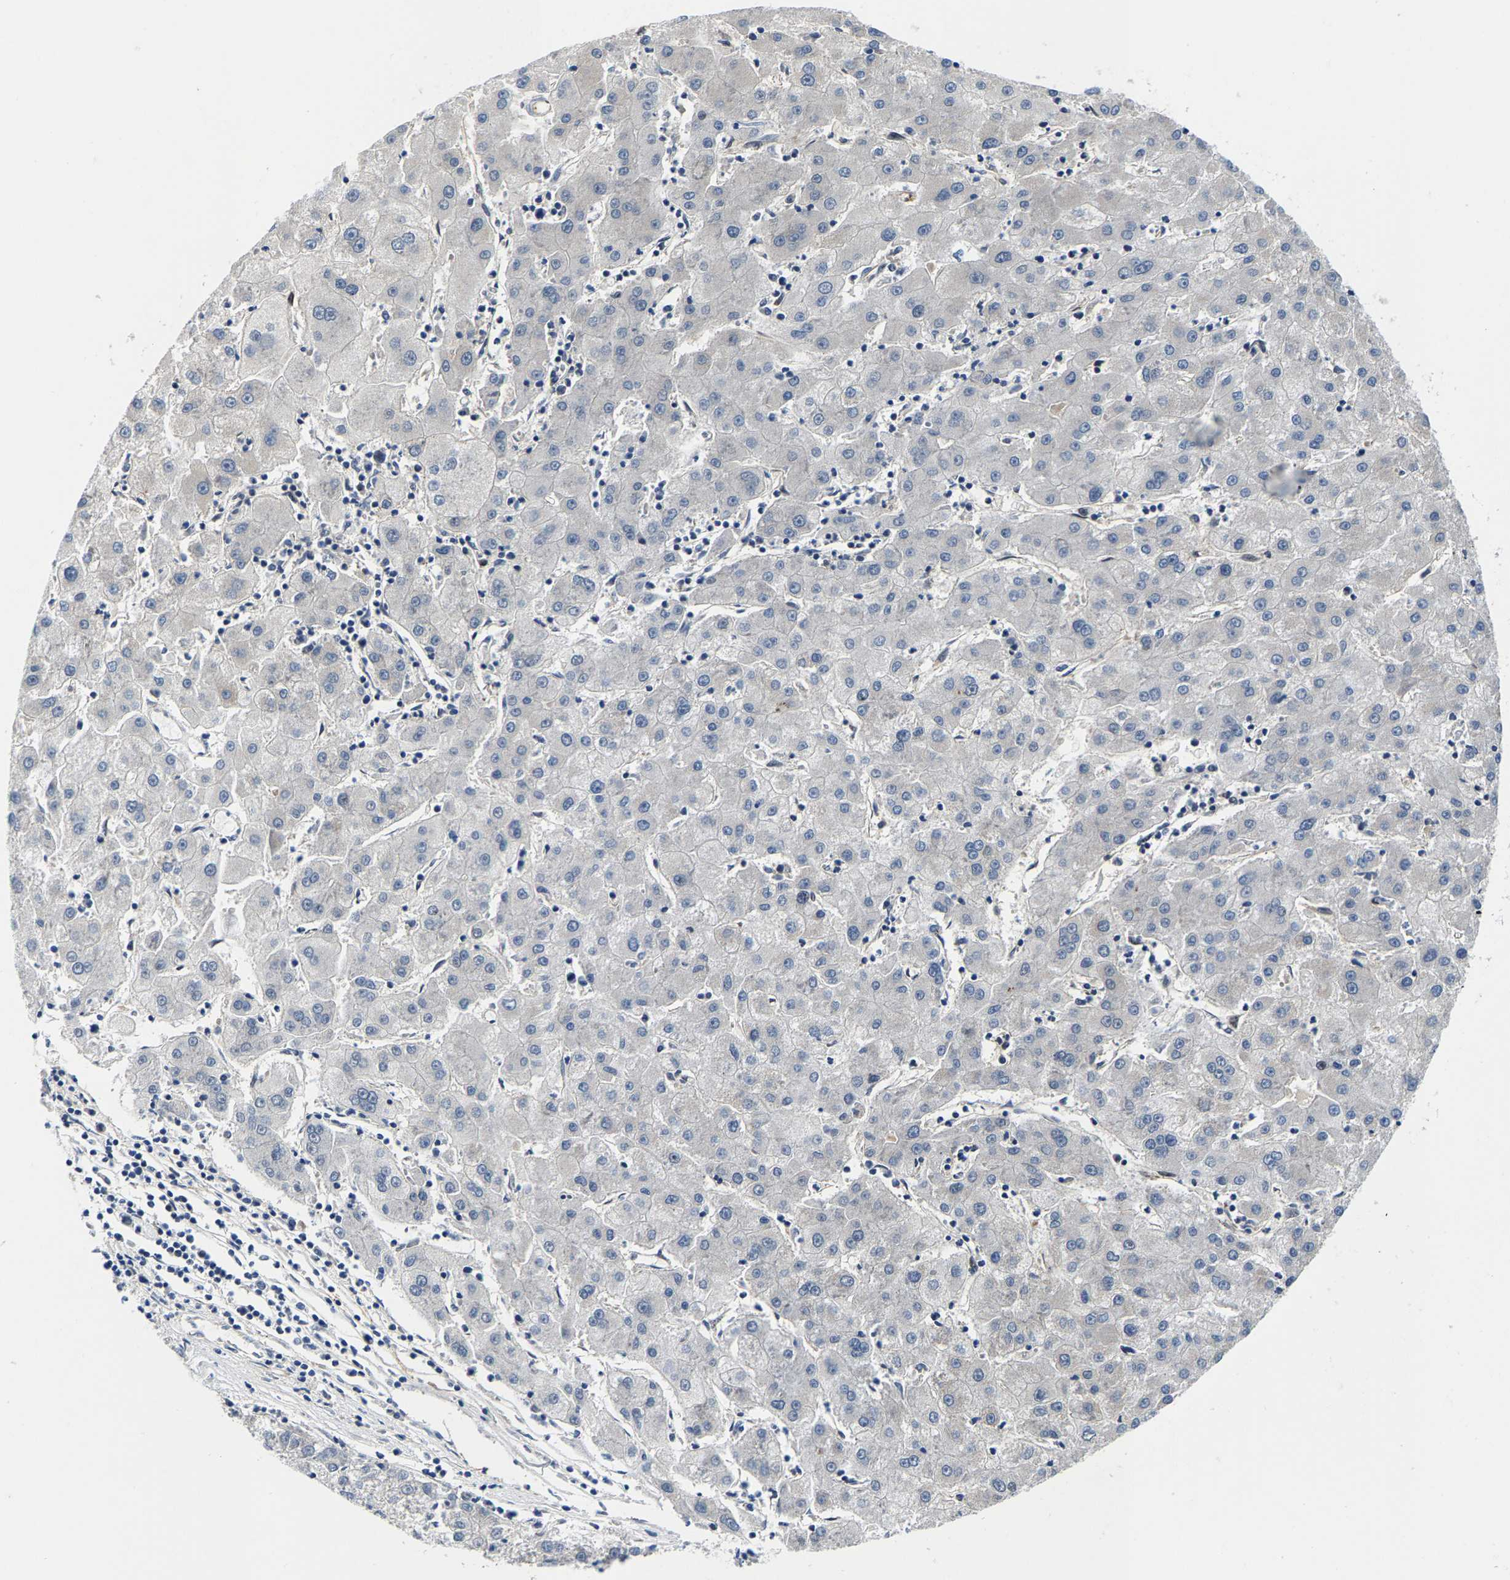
{"staining": {"intensity": "negative", "quantity": "none", "location": "none"}, "tissue": "liver cancer", "cell_type": "Tumor cells", "image_type": "cancer", "snomed": [{"axis": "morphology", "description": "Carcinoma, Hepatocellular, NOS"}, {"axis": "topography", "description": "Liver"}], "caption": "DAB (3,3'-diaminobenzidine) immunohistochemical staining of human liver hepatocellular carcinoma demonstrates no significant staining in tumor cells.", "gene": "GTPBP10", "patient": {"sex": "male", "age": 72}}